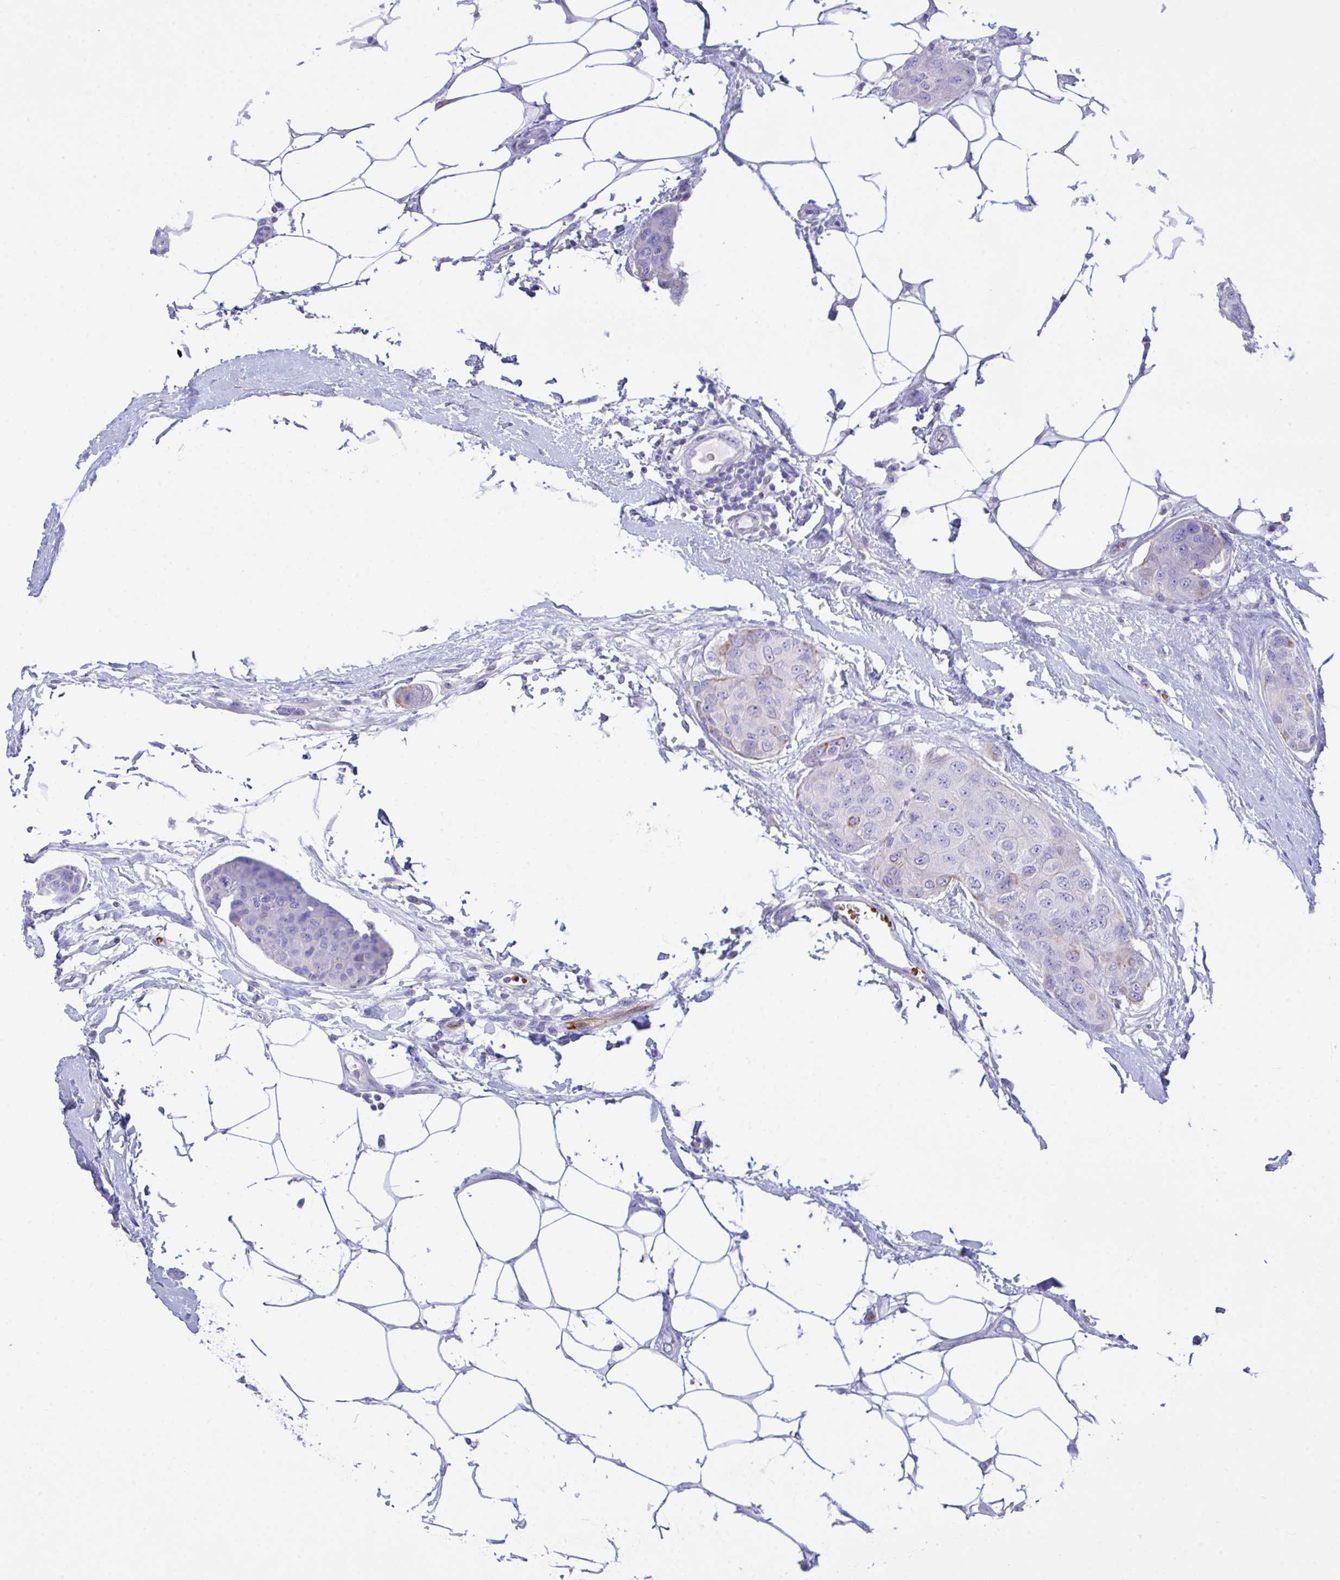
{"staining": {"intensity": "weak", "quantity": "<25%", "location": "cytoplasmic/membranous"}, "tissue": "breast cancer", "cell_type": "Tumor cells", "image_type": "cancer", "snomed": [{"axis": "morphology", "description": "Duct carcinoma"}, {"axis": "topography", "description": "Breast"}, {"axis": "topography", "description": "Lymph node"}], "caption": "Immunohistochemistry (IHC) image of neoplastic tissue: human breast intraductal carcinoma stained with DAB demonstrates no significant protein expression in tumor cells.", "gene": "ZNF221", "patient": {"sex": "female", "age": 80}}